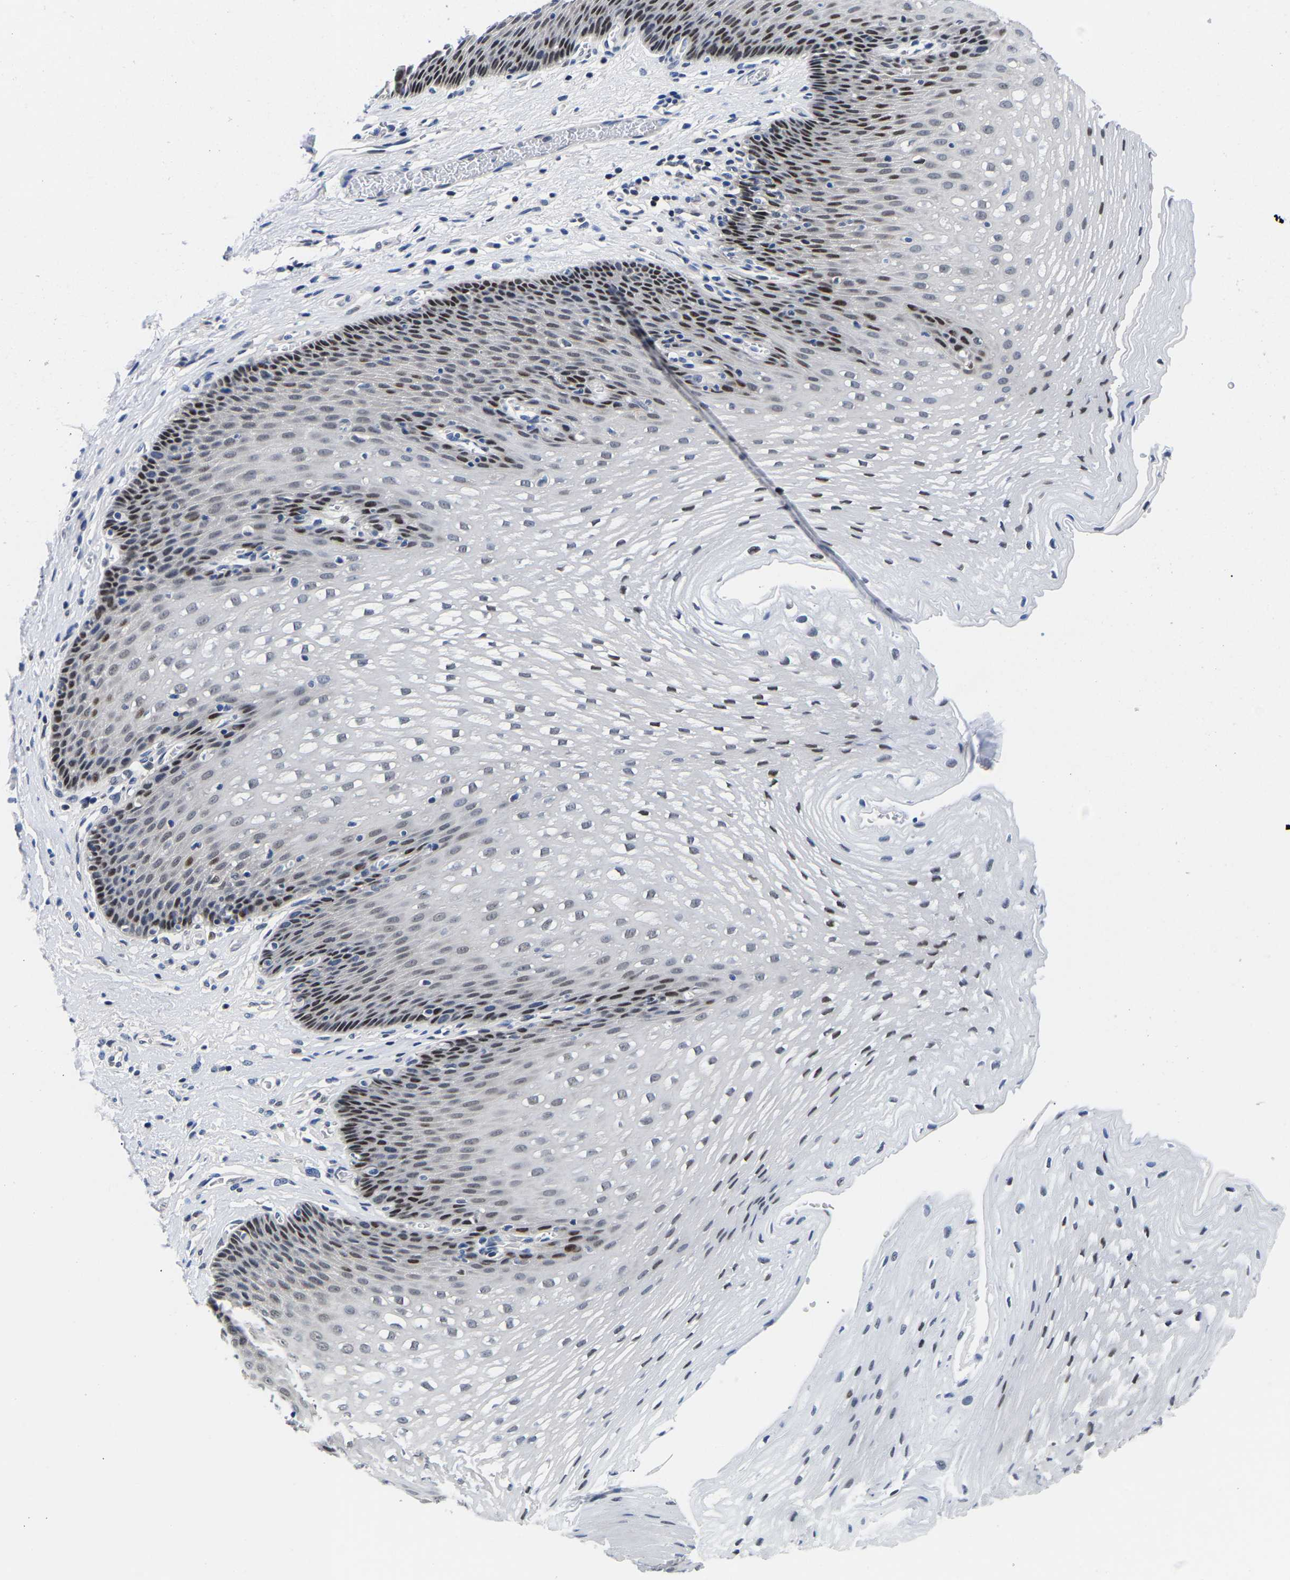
{"staining": {"intensity": "moderate", "quantity": "<25%", "location": "nuclear"}, "tissue": "esophagus", "cell_type": "Squamous epithelial cells", "image_type": "normal", "snomed": [{"axis": "morphology", "description": "Normal tissue, NOS"}, {"axis": "topography", "description": "Esophagus"}], "caption": "Moderate nuclear protein positivity is seen in about <25% of squamous epithelial cells in esophagus.", "gene": "PTRHD1", "patient": {"sex": "male", "age": 48}}